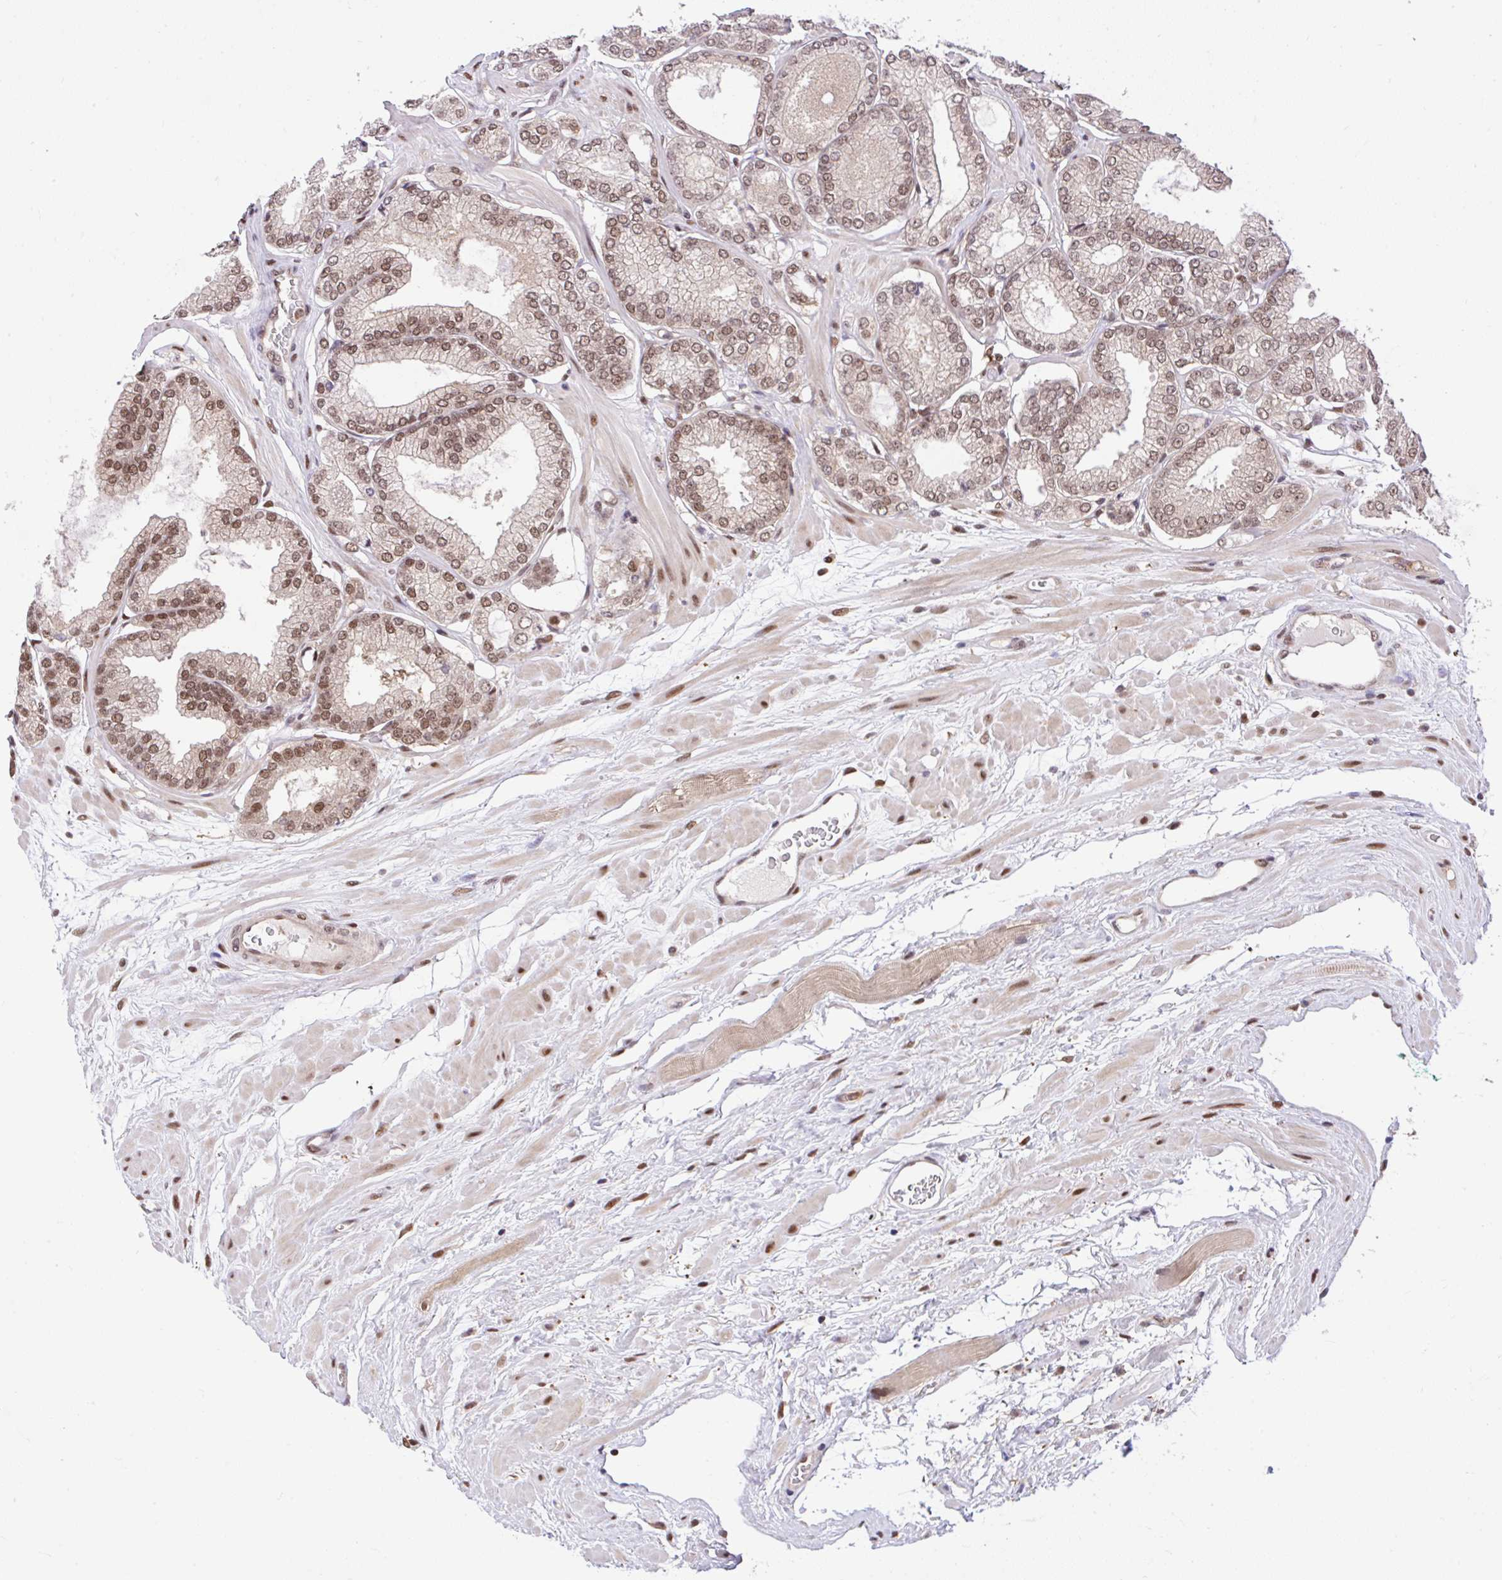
{"staining": {"intensity": "moderate", "quantity": "25%-75%", "location": "nuclear"}, "tissue": "prostate cancer", "cell_type": "Tumor cells", "image_type": "cancer", "snomed": [{"axis": "morphology", "description": "Adenocarcinoma, High grade"}, {"axis": "topography", "description": "Prostate"}], "caption": "A histopathology image showing moderate nuclear positivity in approximately 25%-75% of tumor cells in high-grade adenocarcinoma (prostate), as visualized by brown immunohistochemical staining.", "gene": "GLIS3", "patient": {"sex": "male", "age": 68}}